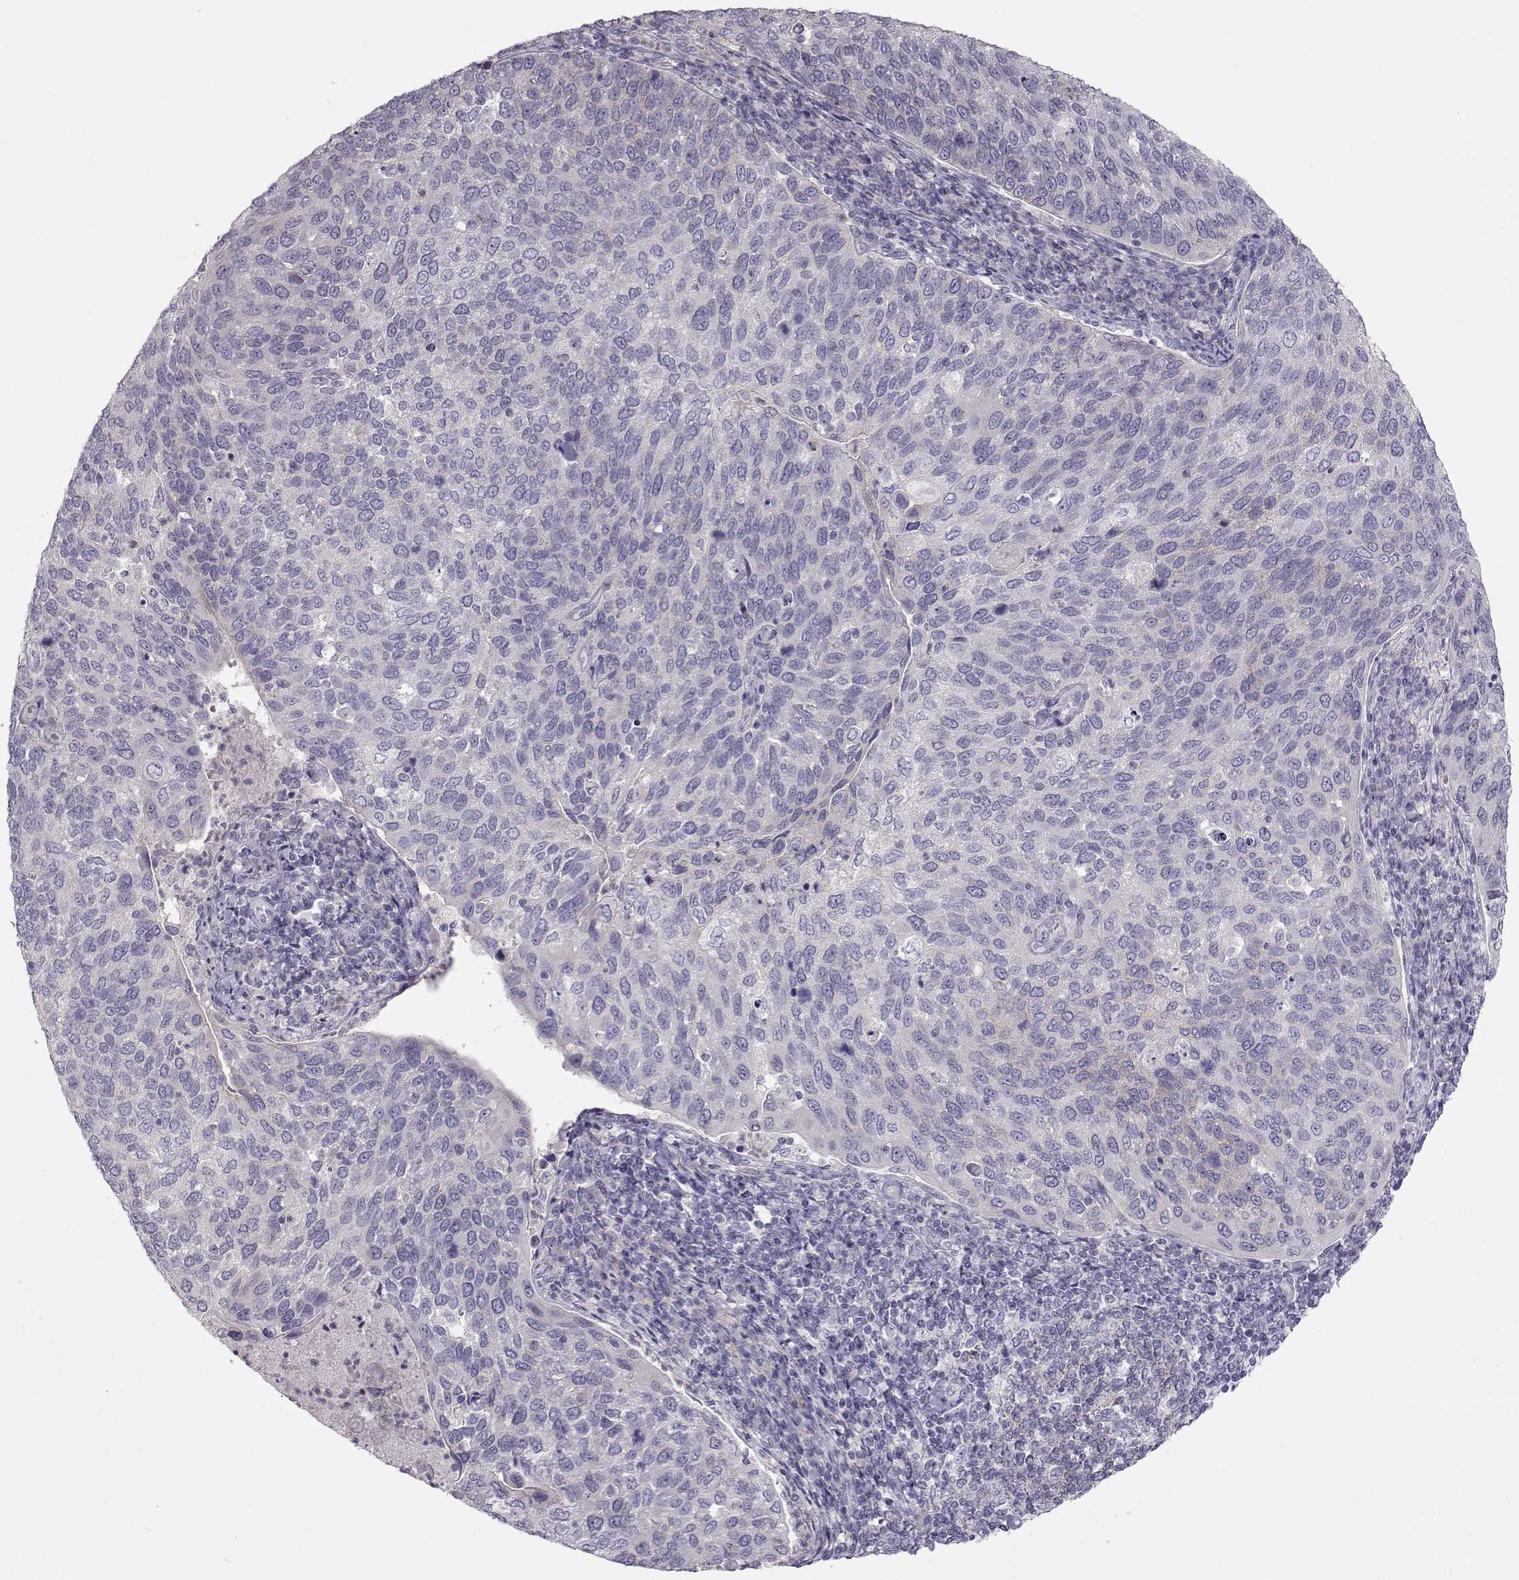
{"staining": {"intensity": "negative", "quantity": "none", "location": "none"}, "tissue": "cervical cancer", "cell_type": "Tumor cells", "image_type": "cancer", "snomed": [{"axis": "morphology", "description": "Squamous cell carcinoma, NOS"}, {"axis": "topography", "description": "Cervix"}], "caption": "A high-resolution micrograph shows immunohistochemistry staining of cervical squamous cell carcinoma, which exhibits no significant staining in tumor cells.", "gene": "GRK1", "patient": {"sex": "female", "age": 54}}